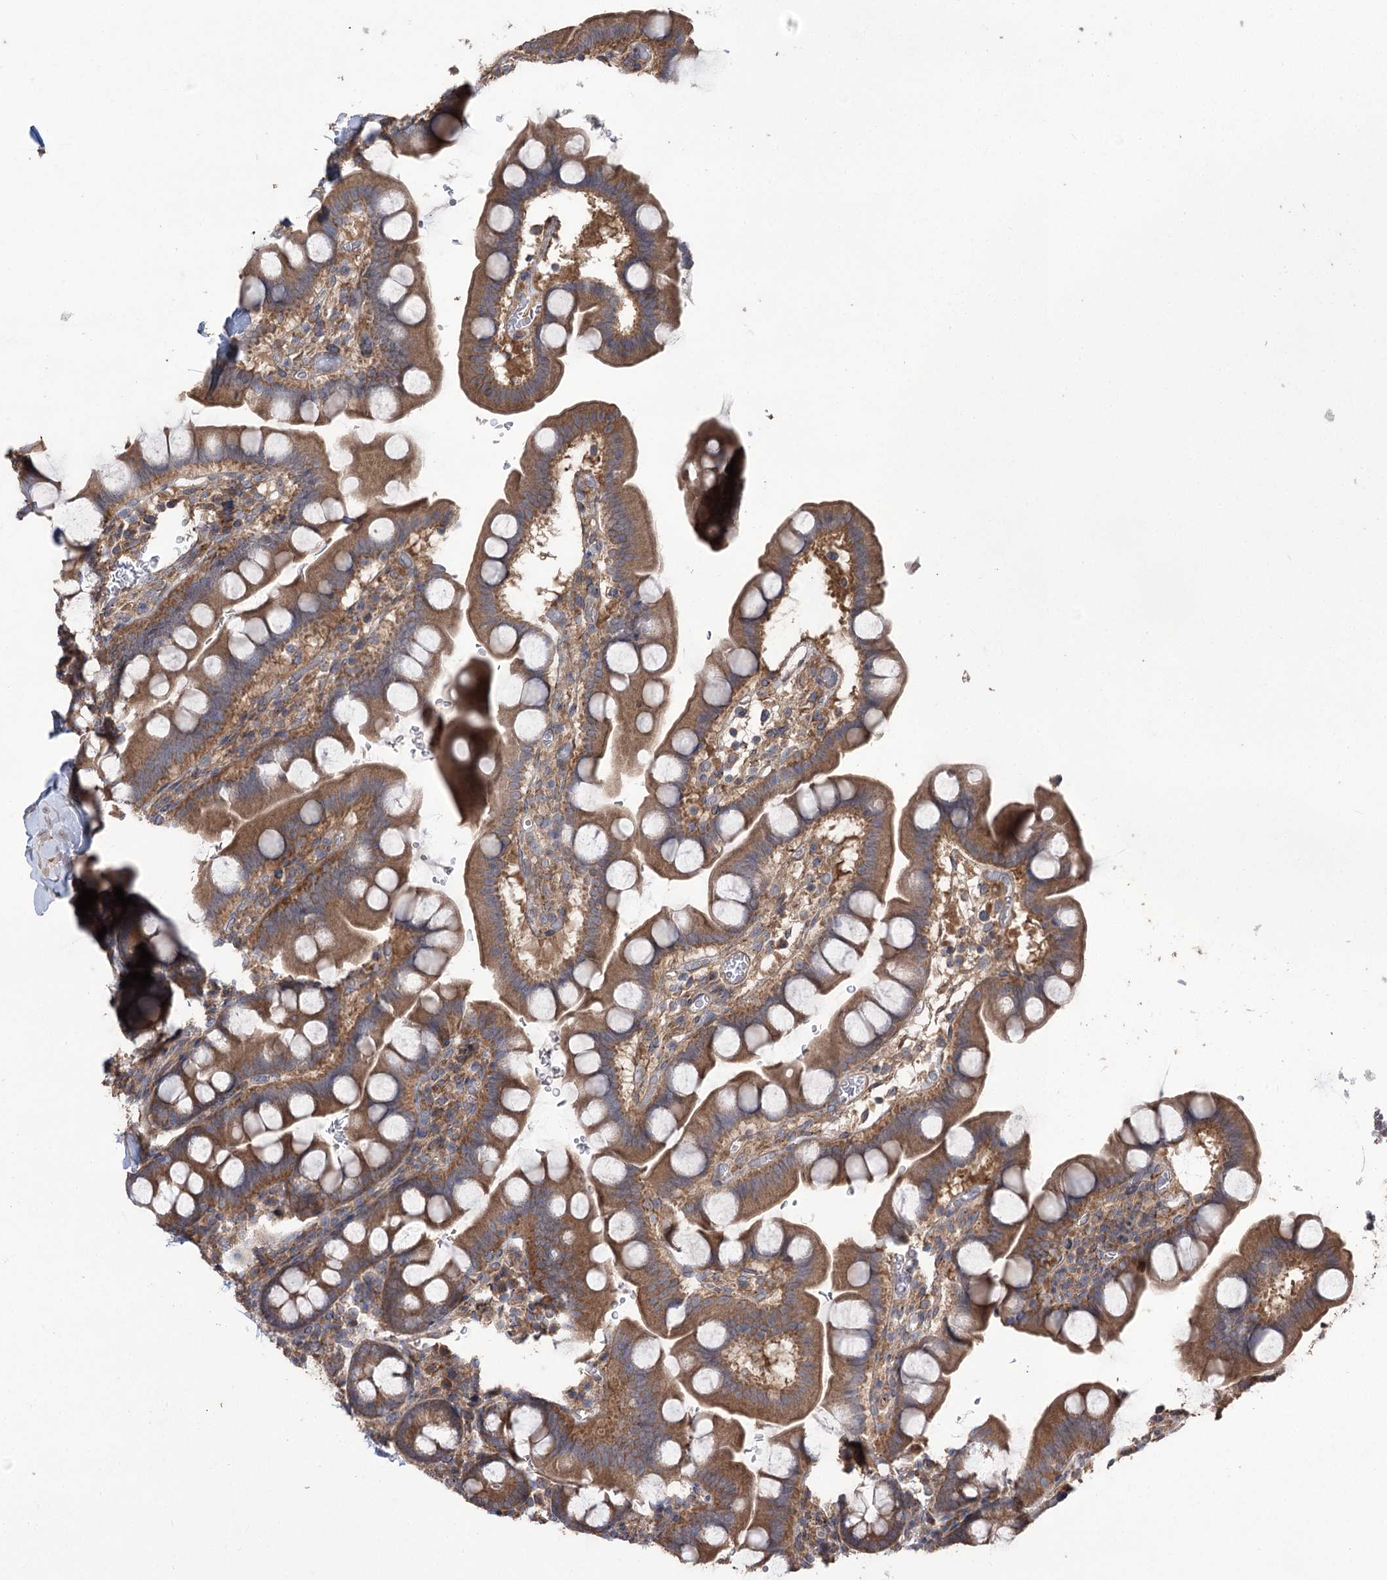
{"staining": {"intensity": "moderate", "quantity": ">75%", "location": "cytoplasmic/membranous"}, "tissue": "small intestine", "cell_type": "Glandular cells", "image_type": "normal", "snomed": [{"axis": "morphology", "description": "Normal tissue, NOS"}, {"axis": "topography", "description": "Stomach, upper"}, {"axis": "topography", "description": "Stomach, lower"}, {"axis": "topography", "description": "Small intestine"}], "caption": "Approximately >75% of glandular cells in unremarkable human small intestine demonstrate moderate cytoplasmic/membranous protein expression as visualized by brown immunohistochemical staining.", "gene": "PRSS53", "patient": {"sex": "male", "age": 68}}